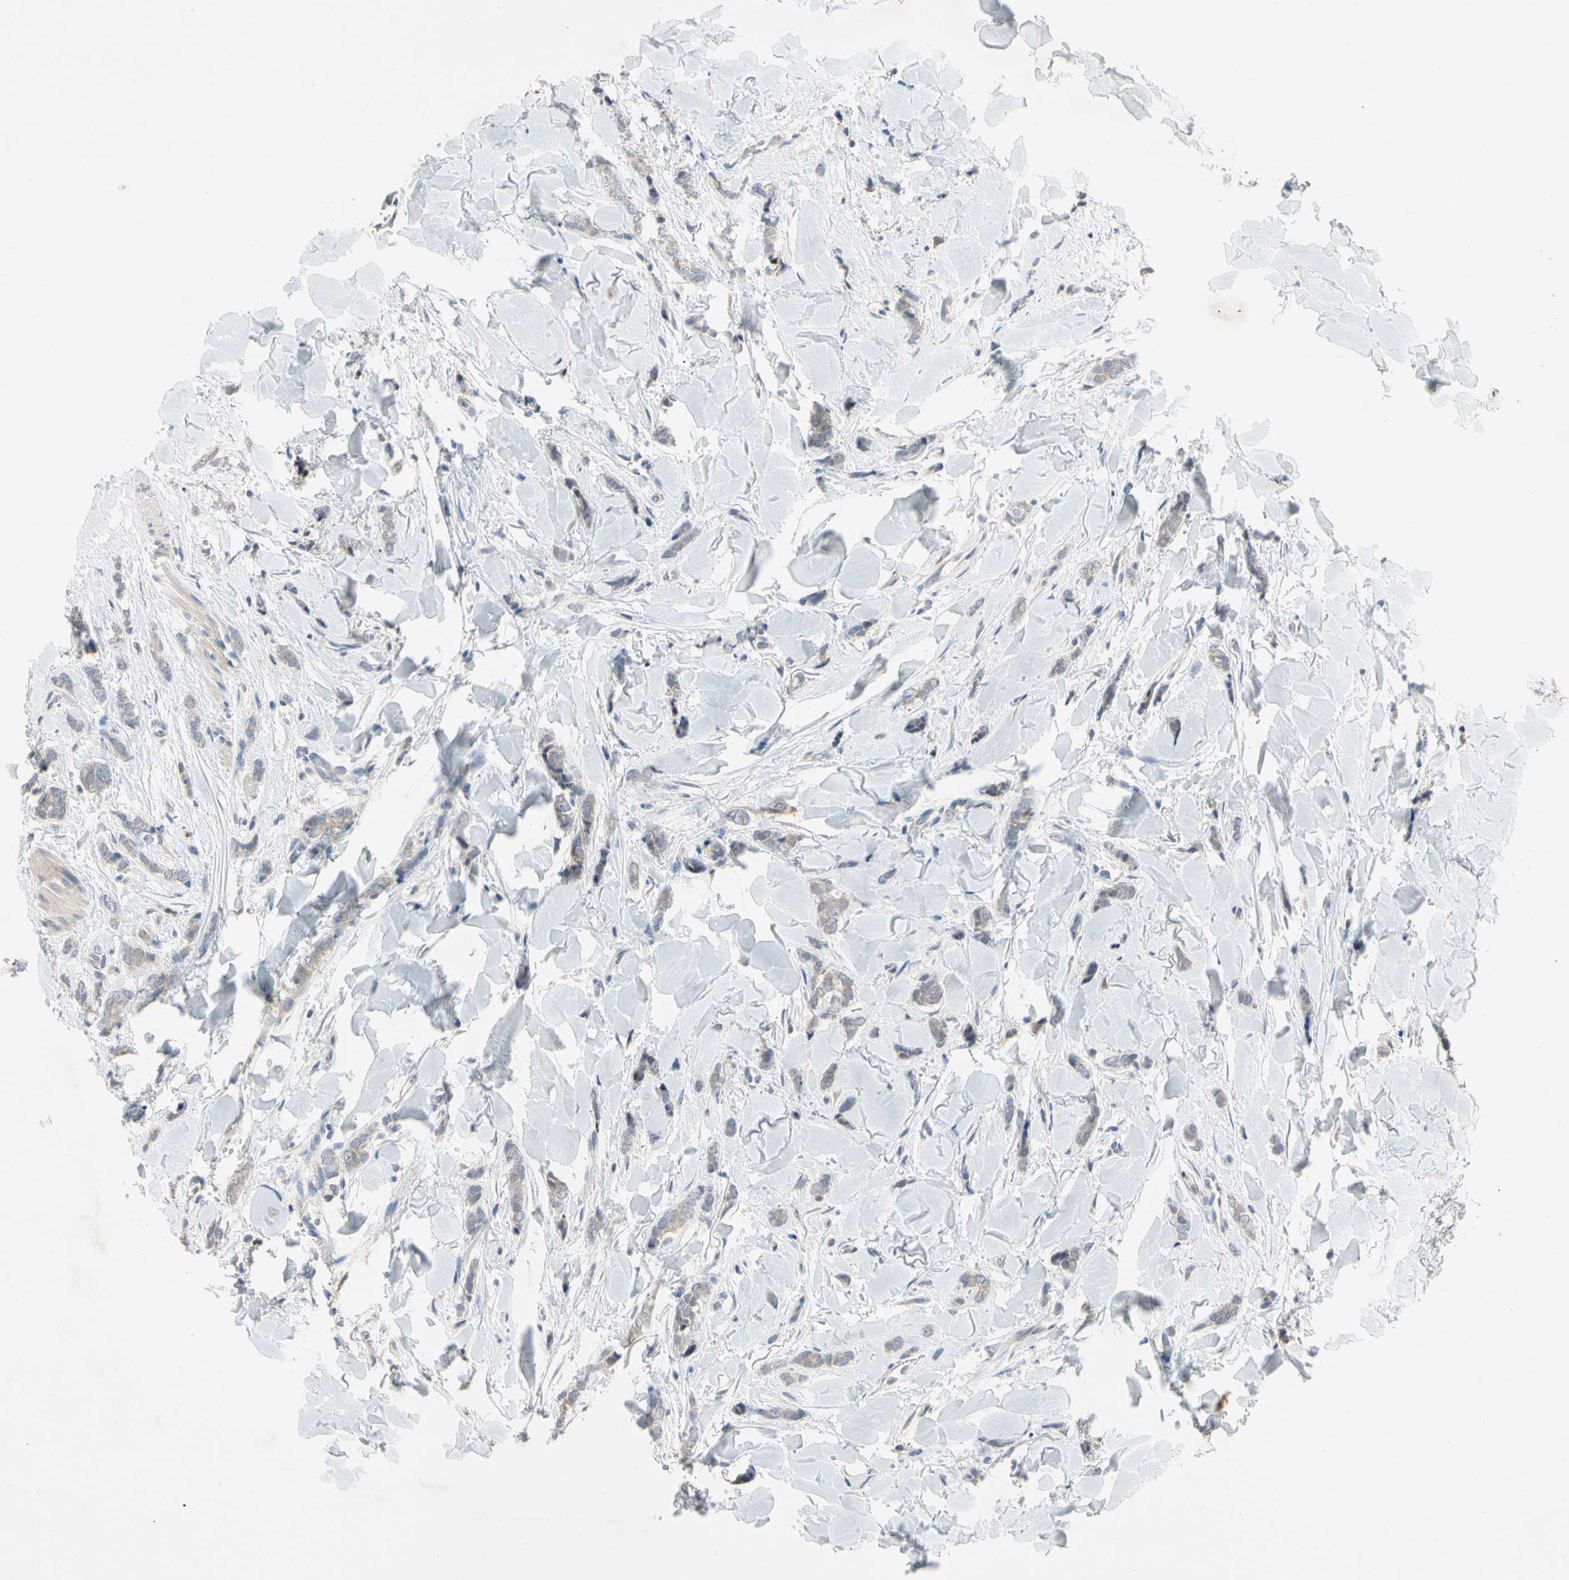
{"staining": {"intensity": "weak", "quantity": ">75%", "location": "cytoplasmic/membranous"}, "tissue": "breast cancer", "cell_type": "Tumor cells", "image_type": "cancer", "snomed": [{"axis": "morphology", "description": "Lobular carcinoma"}, {"axis": "topography", "description": "Skin"}, {"axis": "topography", "description": "Breast"}], "caption": "Protein staining displays weak cytoplasmic/membranous staining in about >75% of tumor cells in breast lobular carcinoma.", "gene": "MARK1", "patient": {"sex": "female", "age": 46}}